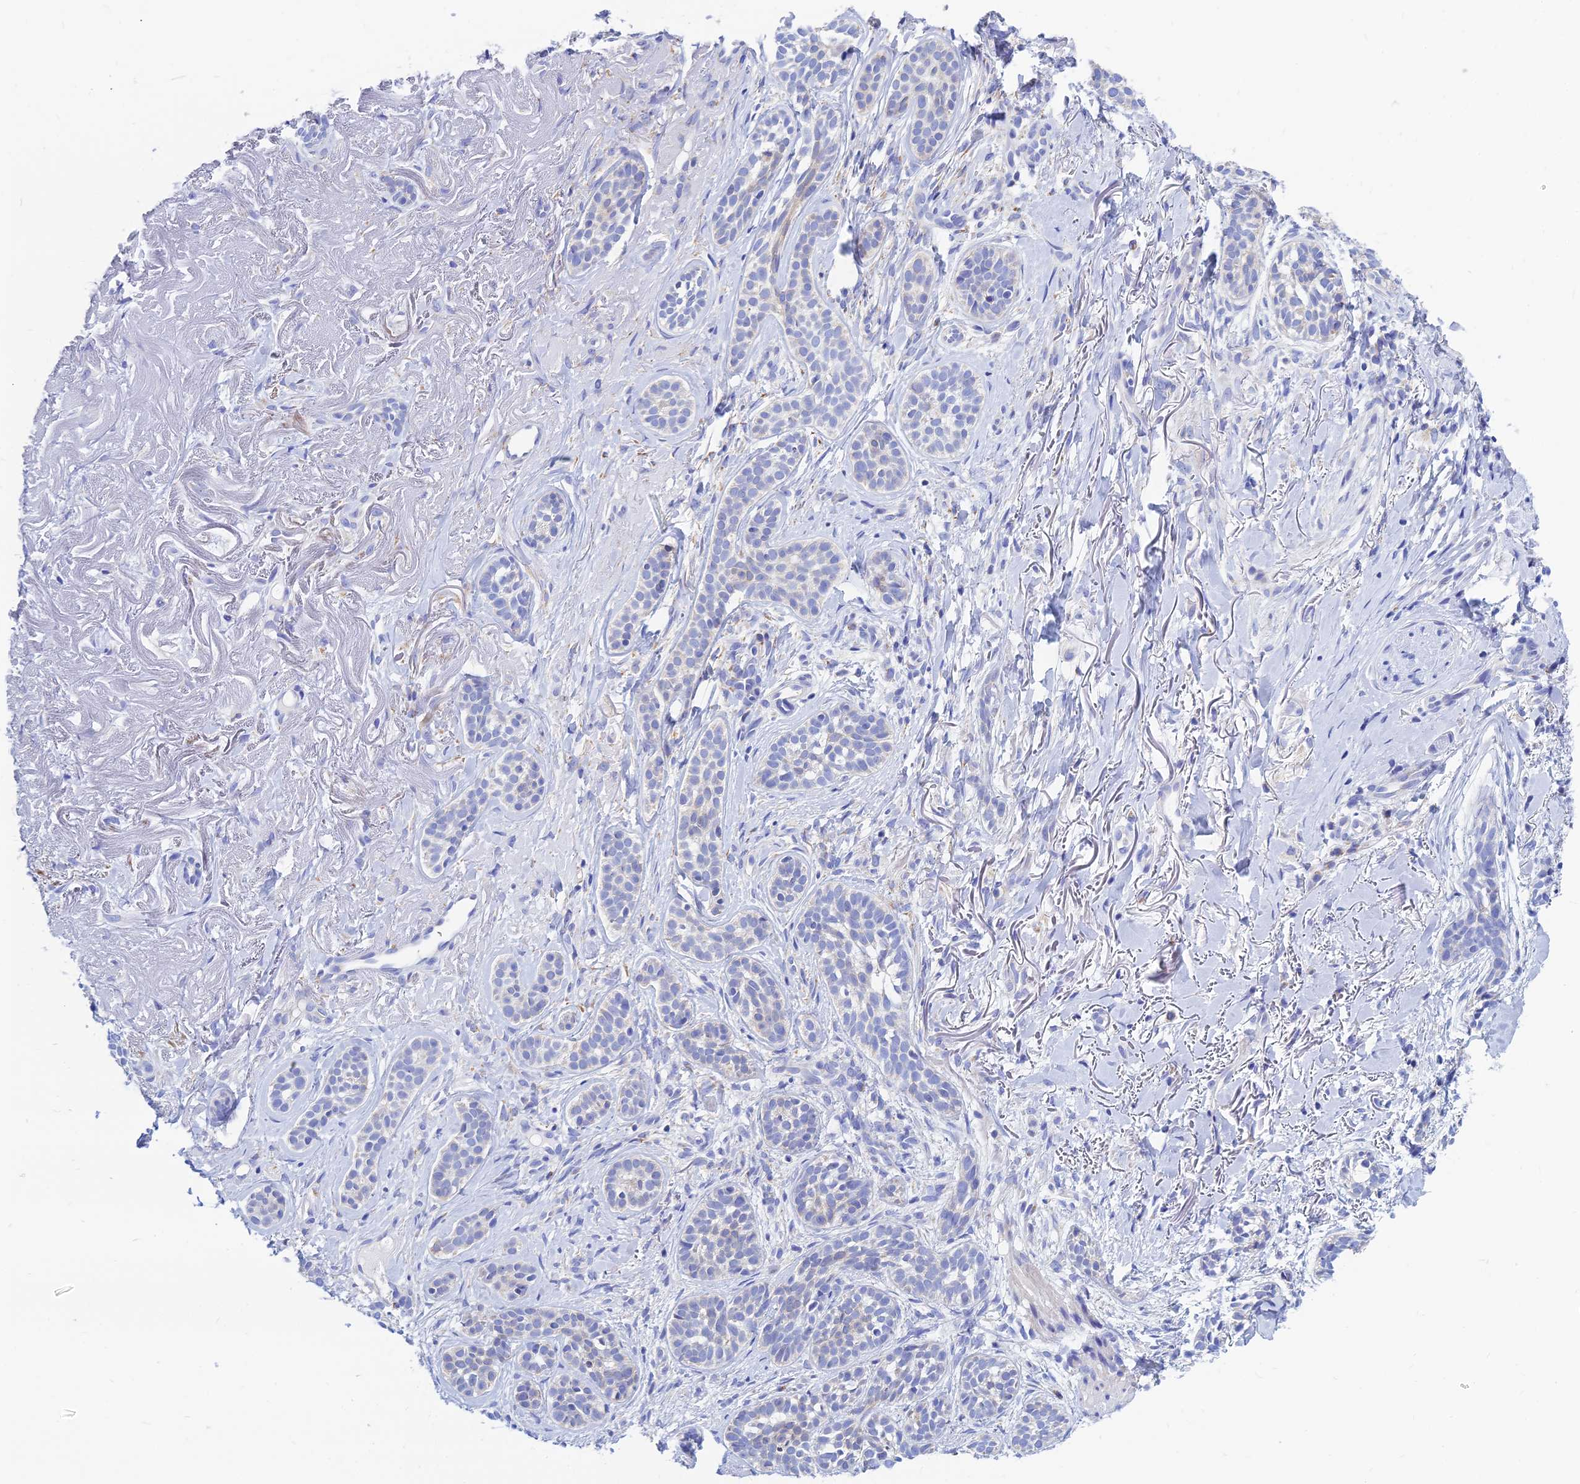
{"staining": {"intensity": "negative", "quantity": "none", "location": "none"}, "tissue": "skin cancer", "cell_type": "Tumor cells", "image_type": "cancer", "snomed": [{"axis": "morphology", "description": "Basal cell carcinoma"}, {"axis": "topography", "description": "Skin"}], "caption": "This is a micrograph of immunohistochemistry staining of skin basal cell carcinoma, which shows no positivity in tumor cells.", "gene": "MGST1", "patient": {"sex": "male", "age": 71}}